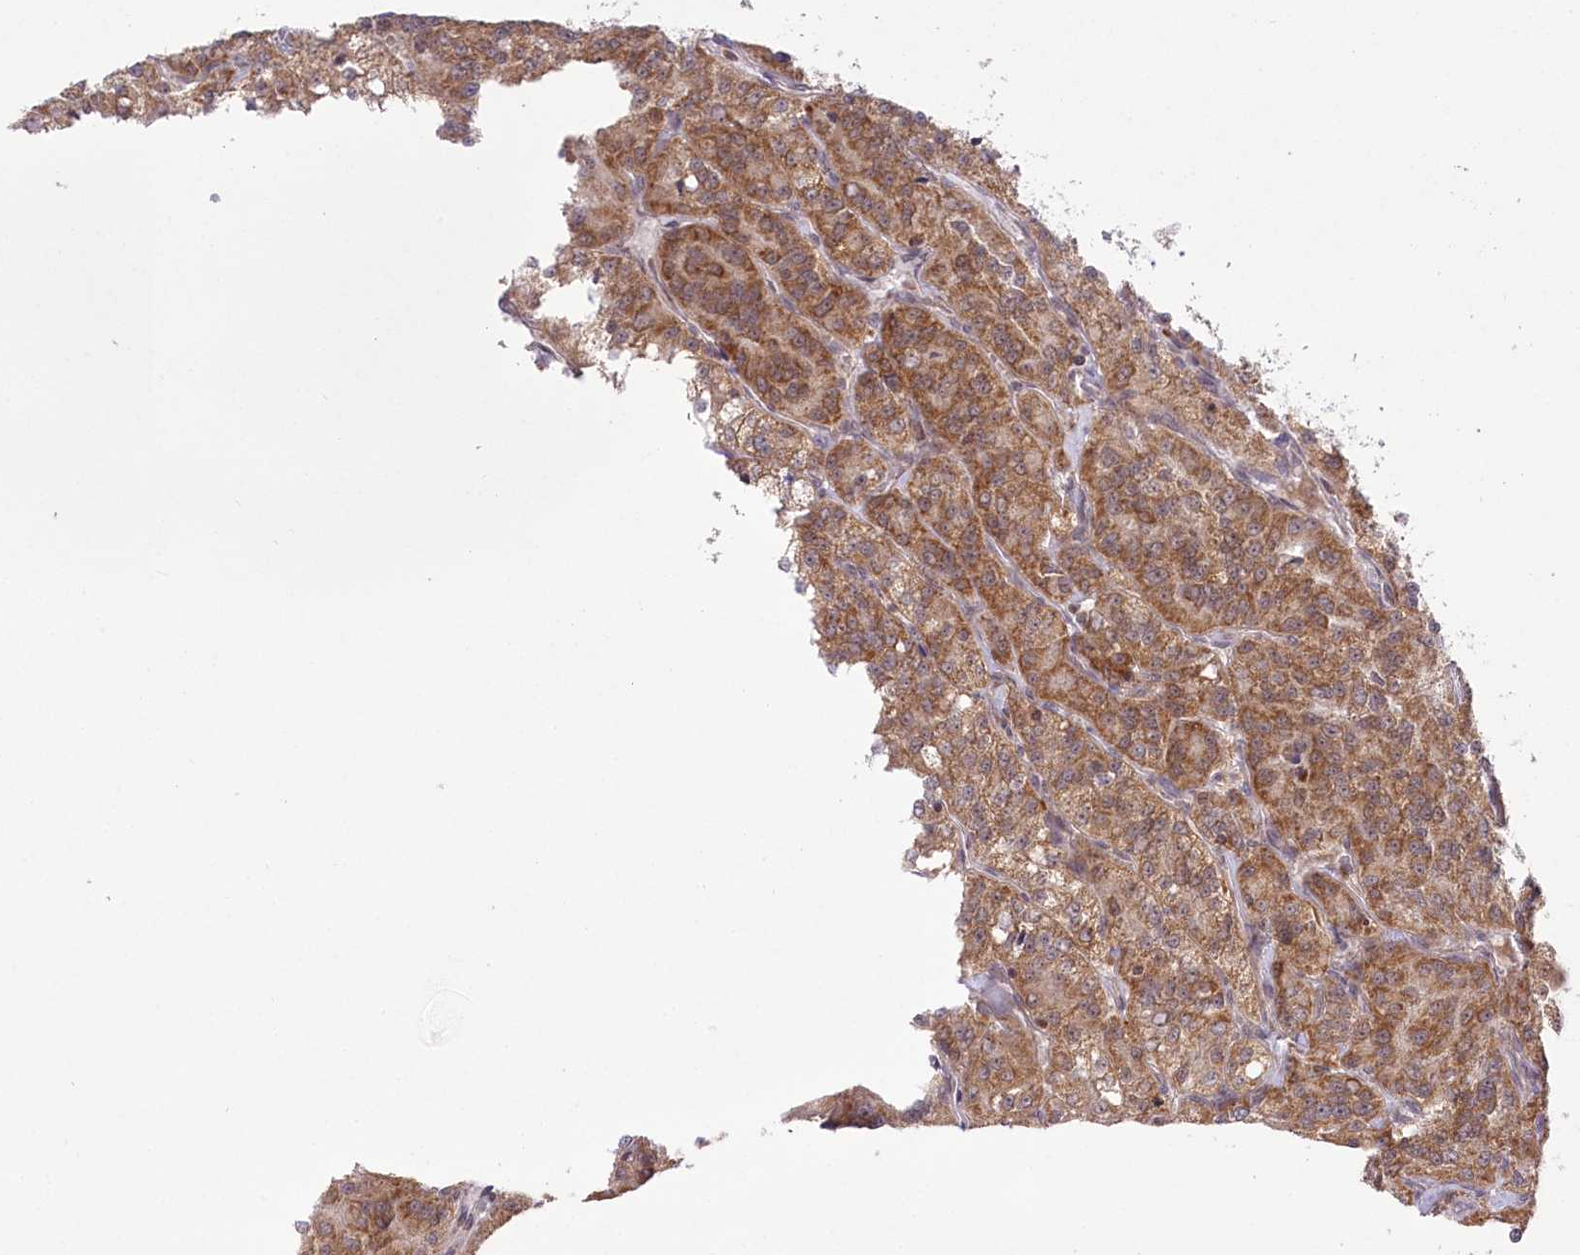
{"staining": {"intensity": "moderate", "quantity": ">75%", "location": "cytoplasmic/membranous"}, "tissue": "renal cancer", "cell_type": "Tumor cells", "image_type": "cancer", "snomed": [{"axis": "morphology", "description": "Adenocarcinoma, NOS"}, {"axis": "topography", "description": "Kidney"}], "caption": "This image shows adenocarcinoma (renal) stained with immunohistochemistry (IHC) to label a protein in brown. The cytoplasmic/membranous of tumor cells show moderate positivity for the protein. Nuclei are counter-stained blue.", "gene": "ZMAT2", "patient": {"sex": "female", "age": 63}}